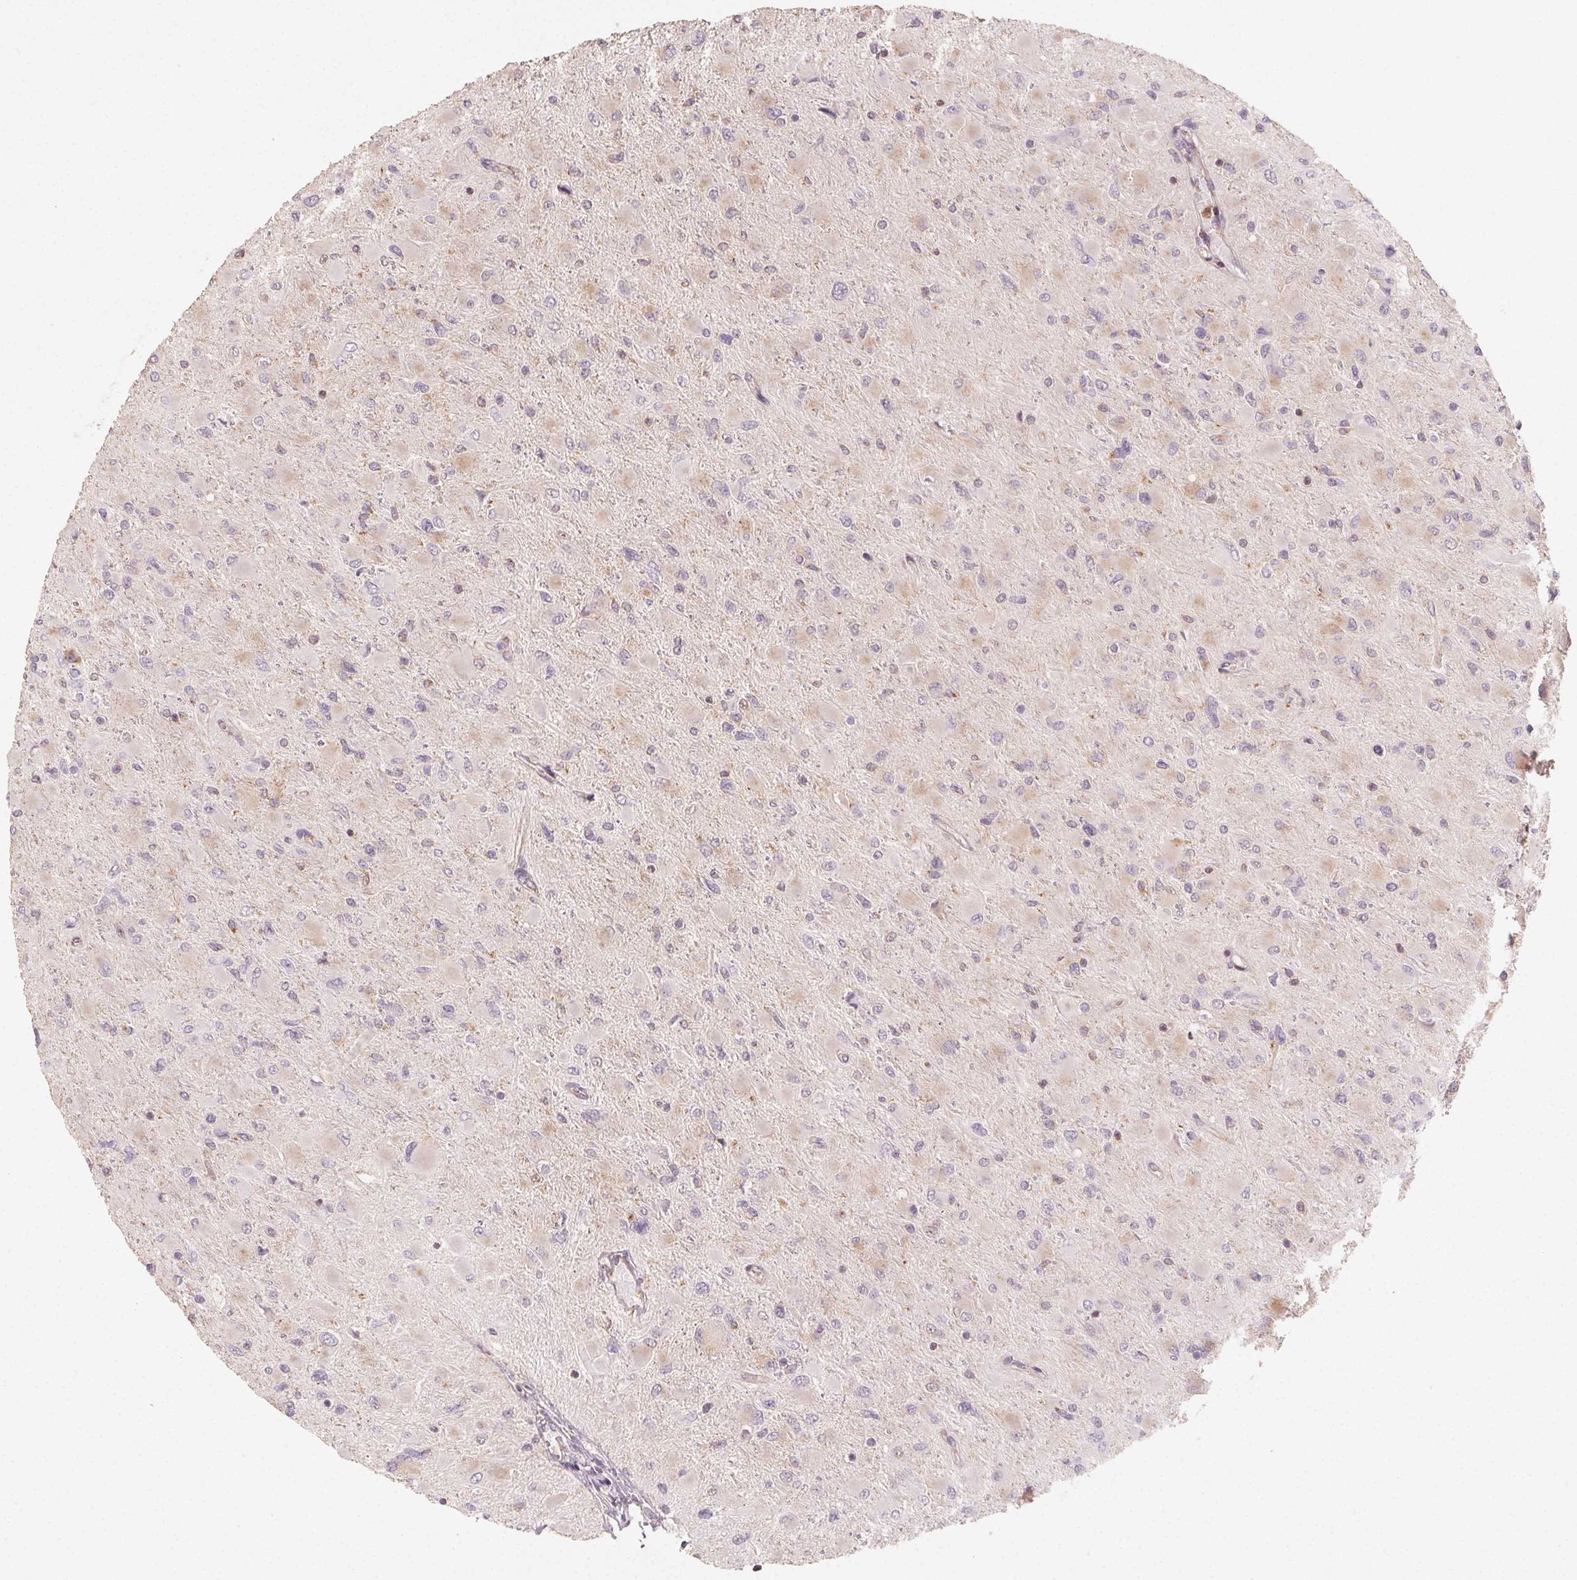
{"staining": {"intensity": "negative", "quantity": "none", "location": "none"}, "tissue": "glioma", "cell_type": "Tumor cells", "image_type": "cancer", "snomed": [{"axis": "morphology", "description": "Glioma, malignant, High grade"}, {"axis": "topography", "description": "Cerebral cortex"}], "caption": "There is no significant expression in tumor cells of malignant high-grade glioma. Nuclei are stained in blue.", "gene": "AP1S1", "patient": {"sex": "female", "age": 36}}